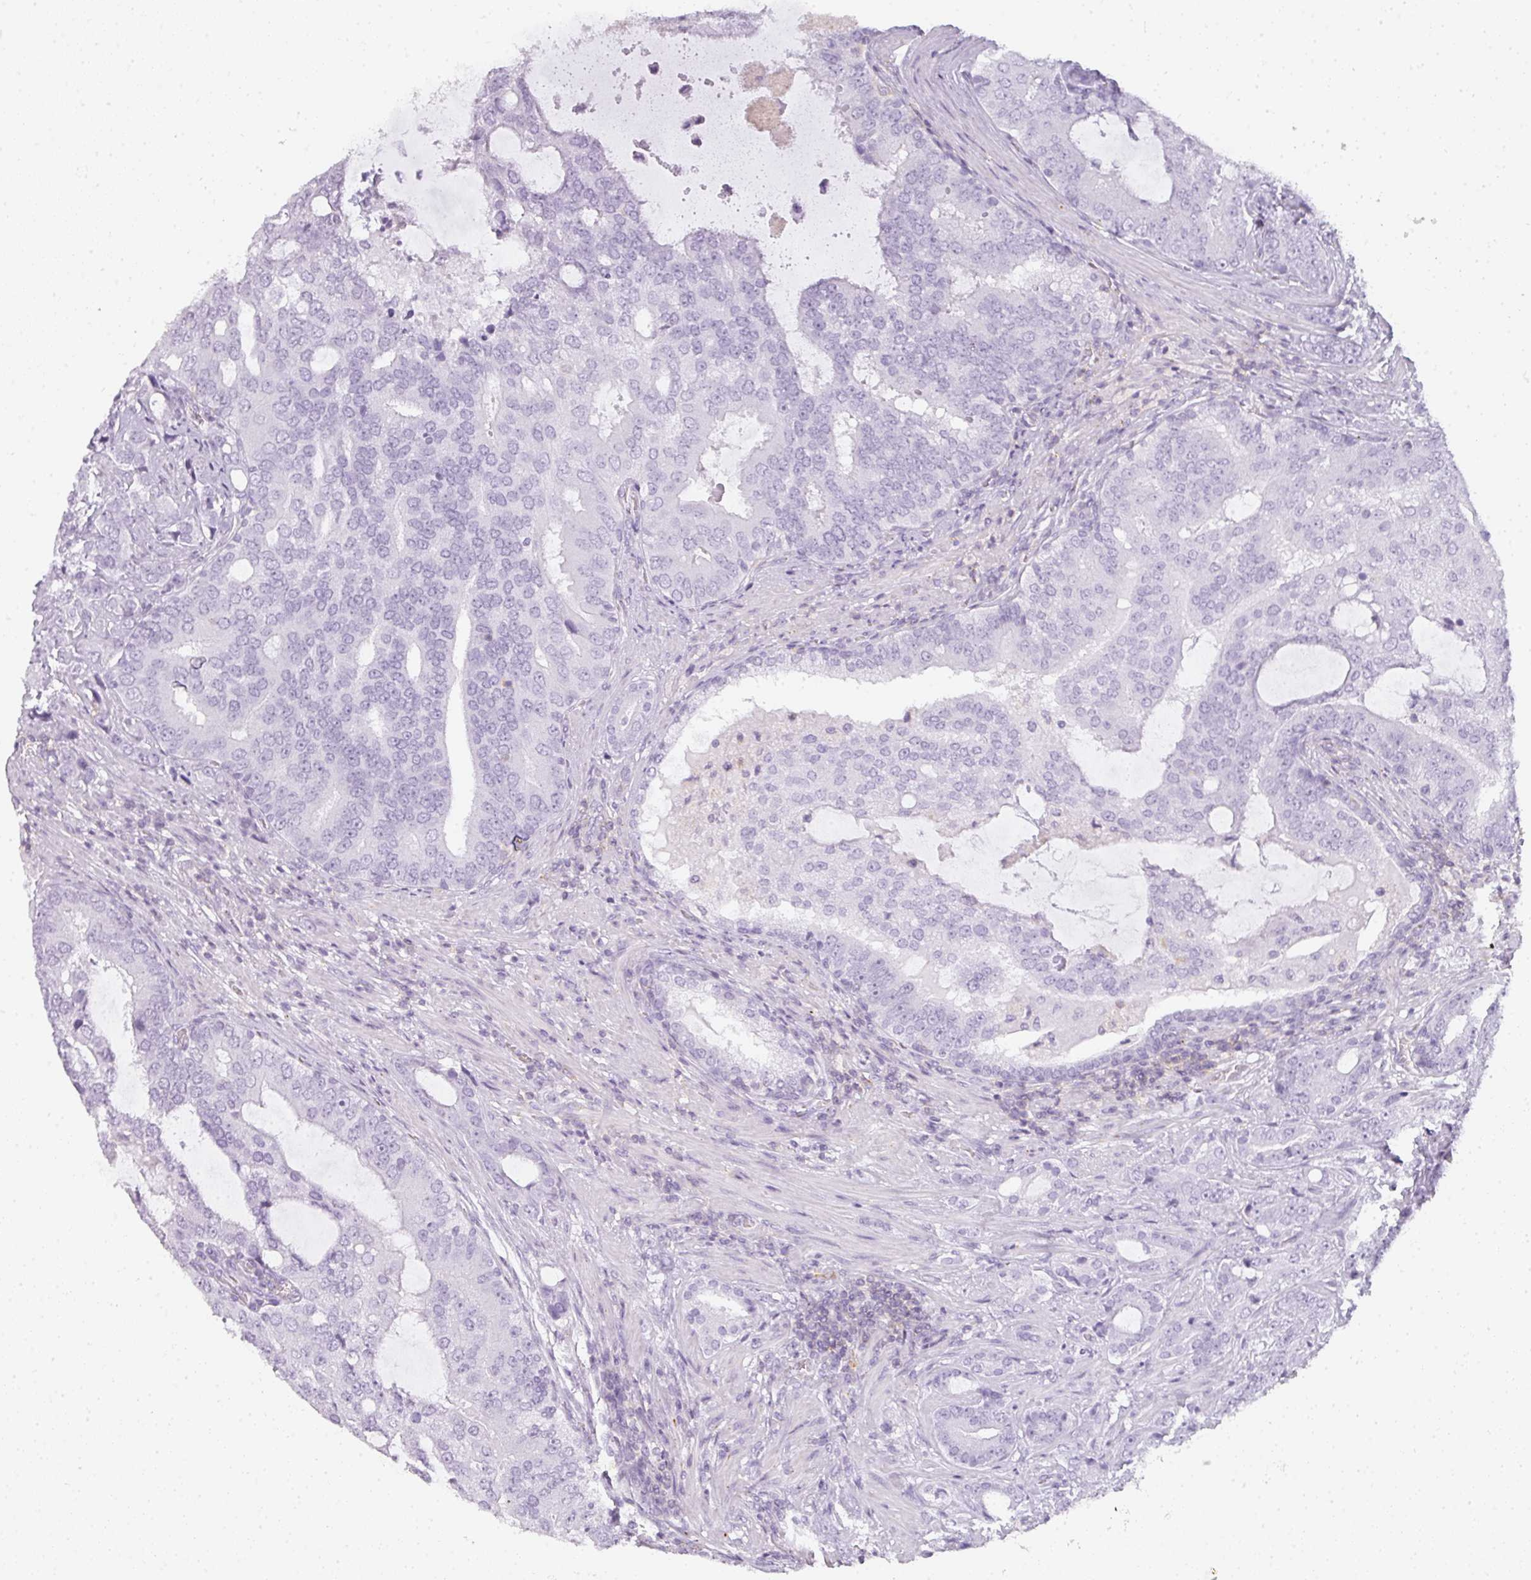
{"staining": {"intensity": "negative", "quantity": "none", "location": "none"}, "tissue": "prostate cancer", "cell_type": "Tumor cells", "image_type": "cancer", "snomed": [{"axis": "morphology", "description": "Adenocarcinoma, High grade"}, {"axis": "topography", "description": "Prostate"}], "caption": "This is a image of immunohistochemistry staining of prostate cancer (adenocarcinoma (high-grade)), which shows no staining in tumor cells. (Immunohistochemistry, brightfield microscopy, high magnification).", "gene": "TMEM42", "patient": {"sex": "male", "age": 55}}